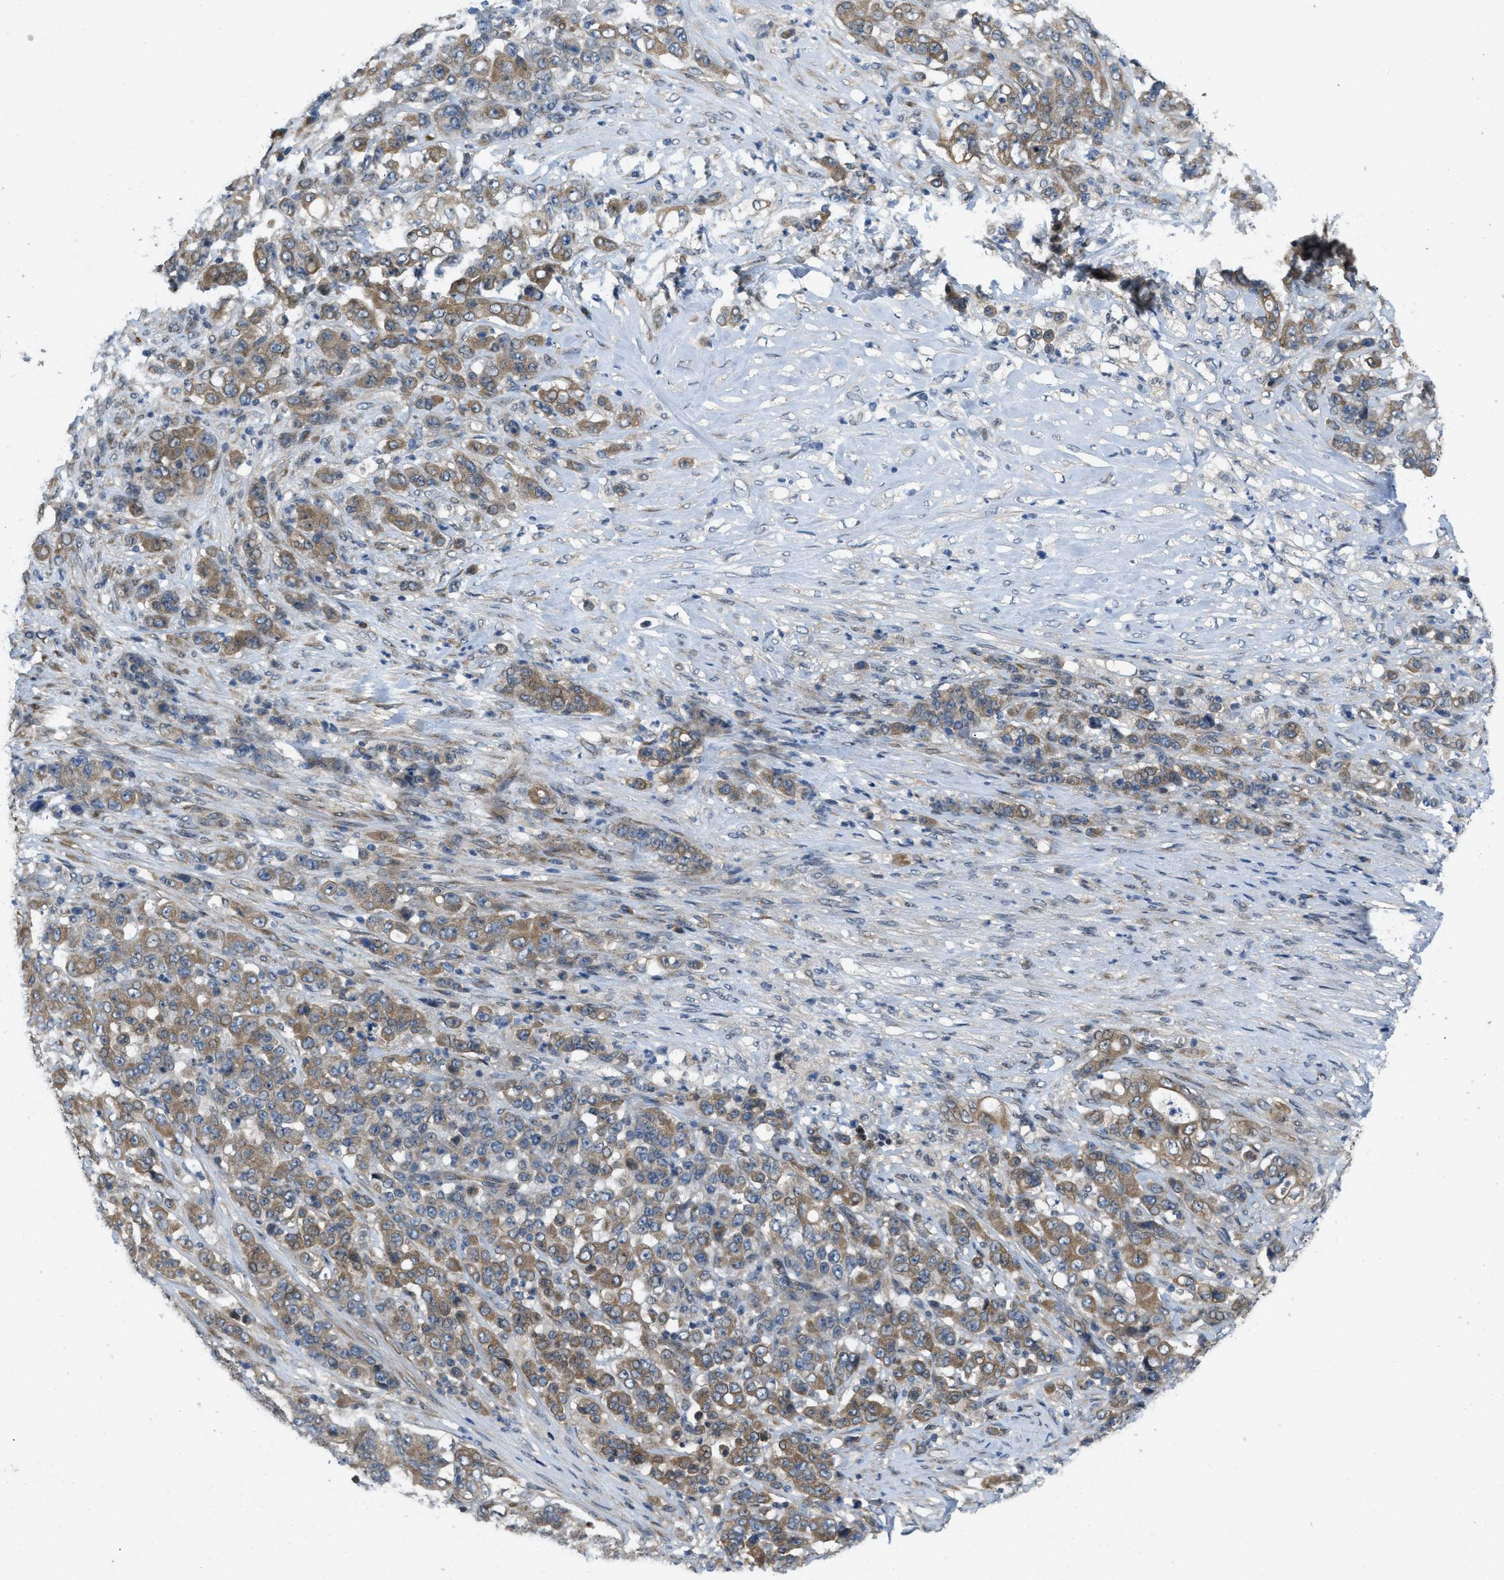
{"staining": {"intensity": "moderate", "quantity": ">75%", "location": "cytoplasmic/membranous"}, "tissue": "stomach cancer", "cell_type": "Tumor cells", "image_type": "cancer", "snomed": [{"axis": "morphology", "description": "Adenocarcinoma, NOS"}, {"axis": "topography", "description": "Stomach"}], "caption": "High-power microscopy captured an immunohistochemistry (IHC) photomicrograph of stomach cancer, revealing moderate cytoplasmic/membranous expression in about >75% of tumor cells.", "gene": "IFNLR1", "patient": {"sex": "female", "age": 73}}